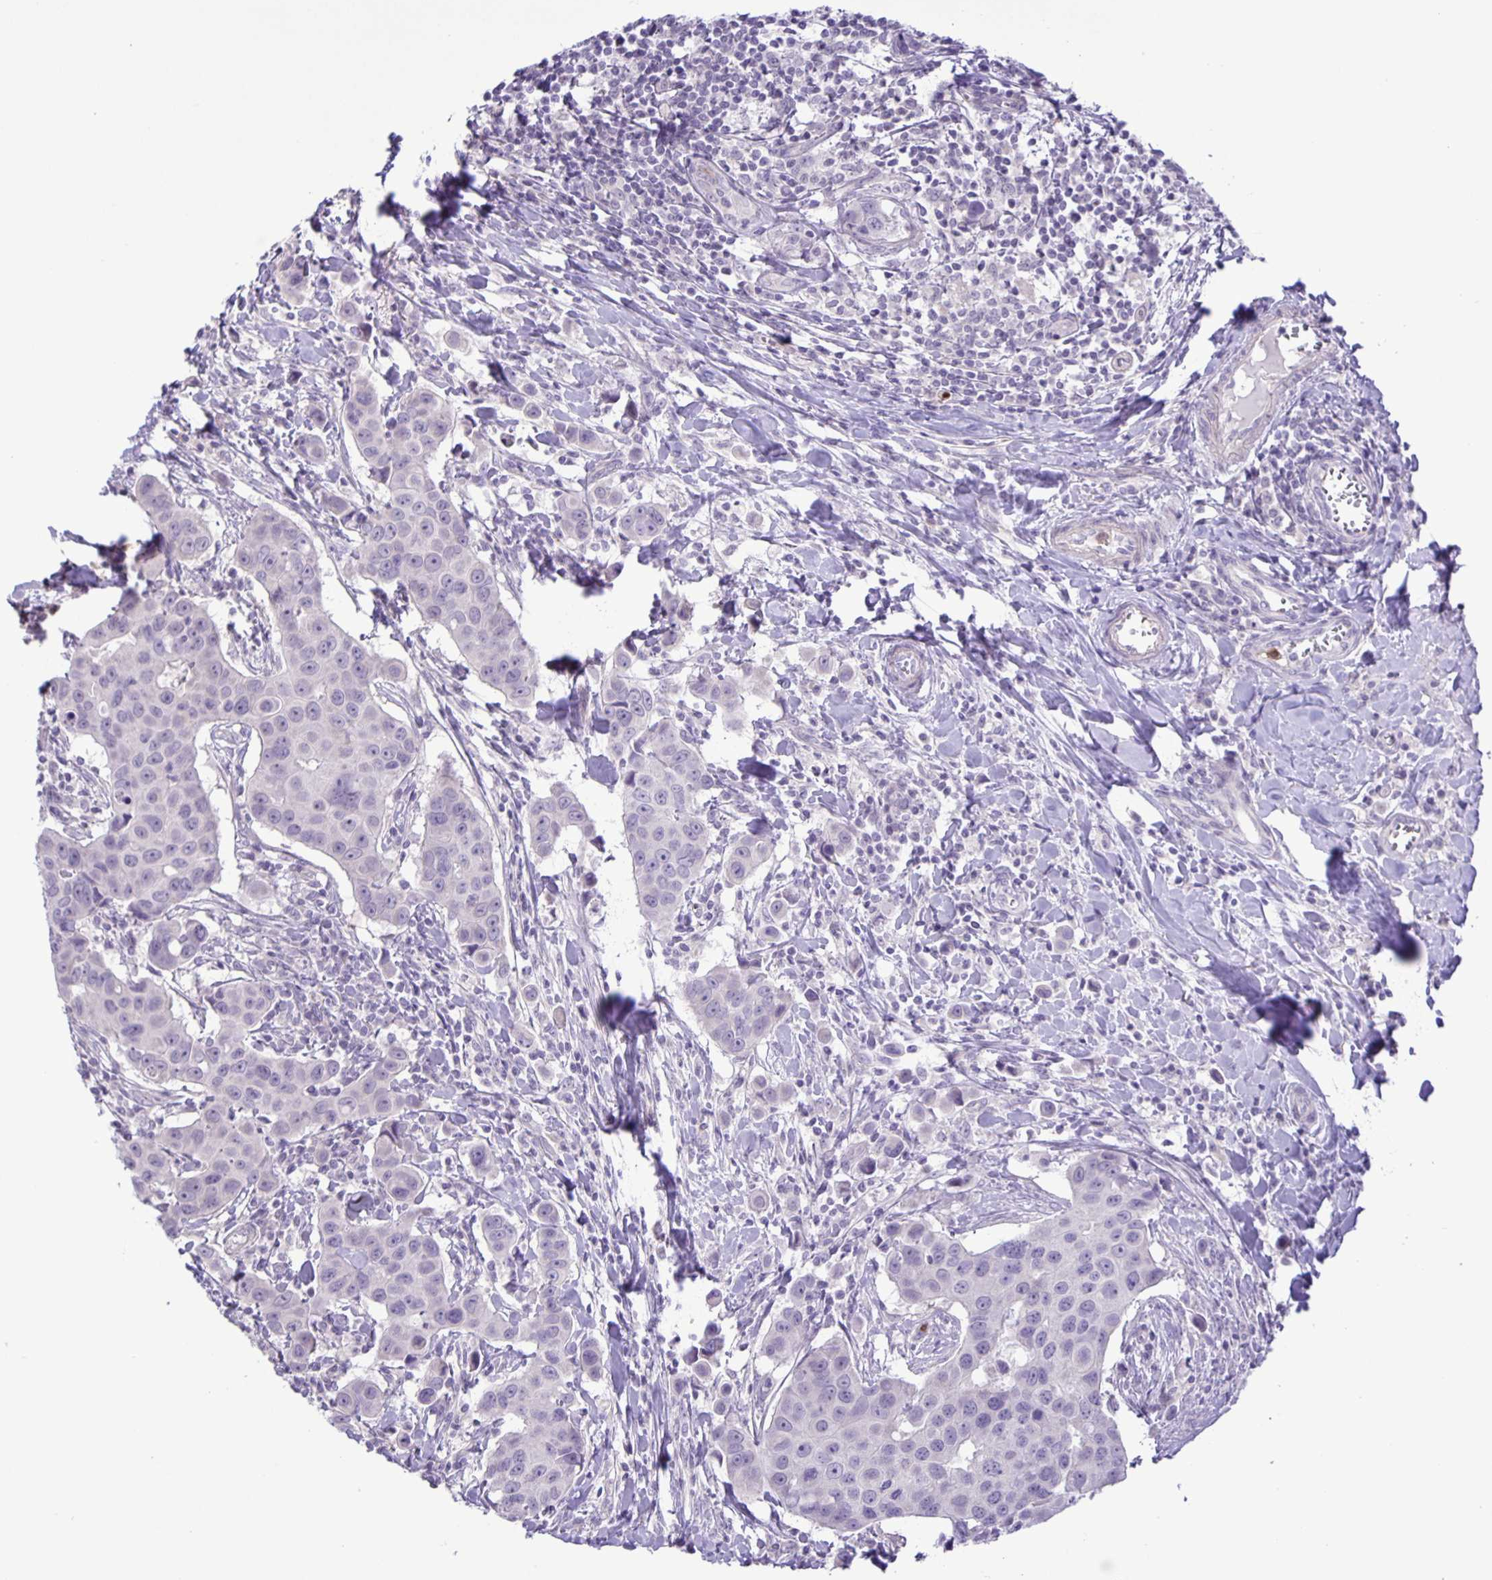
{"staining": {"intensity": "negative", "quantity": "none", "location": "none"}, "tissue": "breast cancer", "cell_type": "Tumor cells", "image_type": "cancer", "snomed": [{"axis": "morphology", "description": "Duct carcinoma"}, {"axis": "topography", "description": "Breast"}], "caption": "Immunohistochemical staining of human invasive ductal carcinoma (breast) shows no significant staining in tumor cells.", "gene": "ADCK1", "patient": {"sex": "female", "age": 24}}